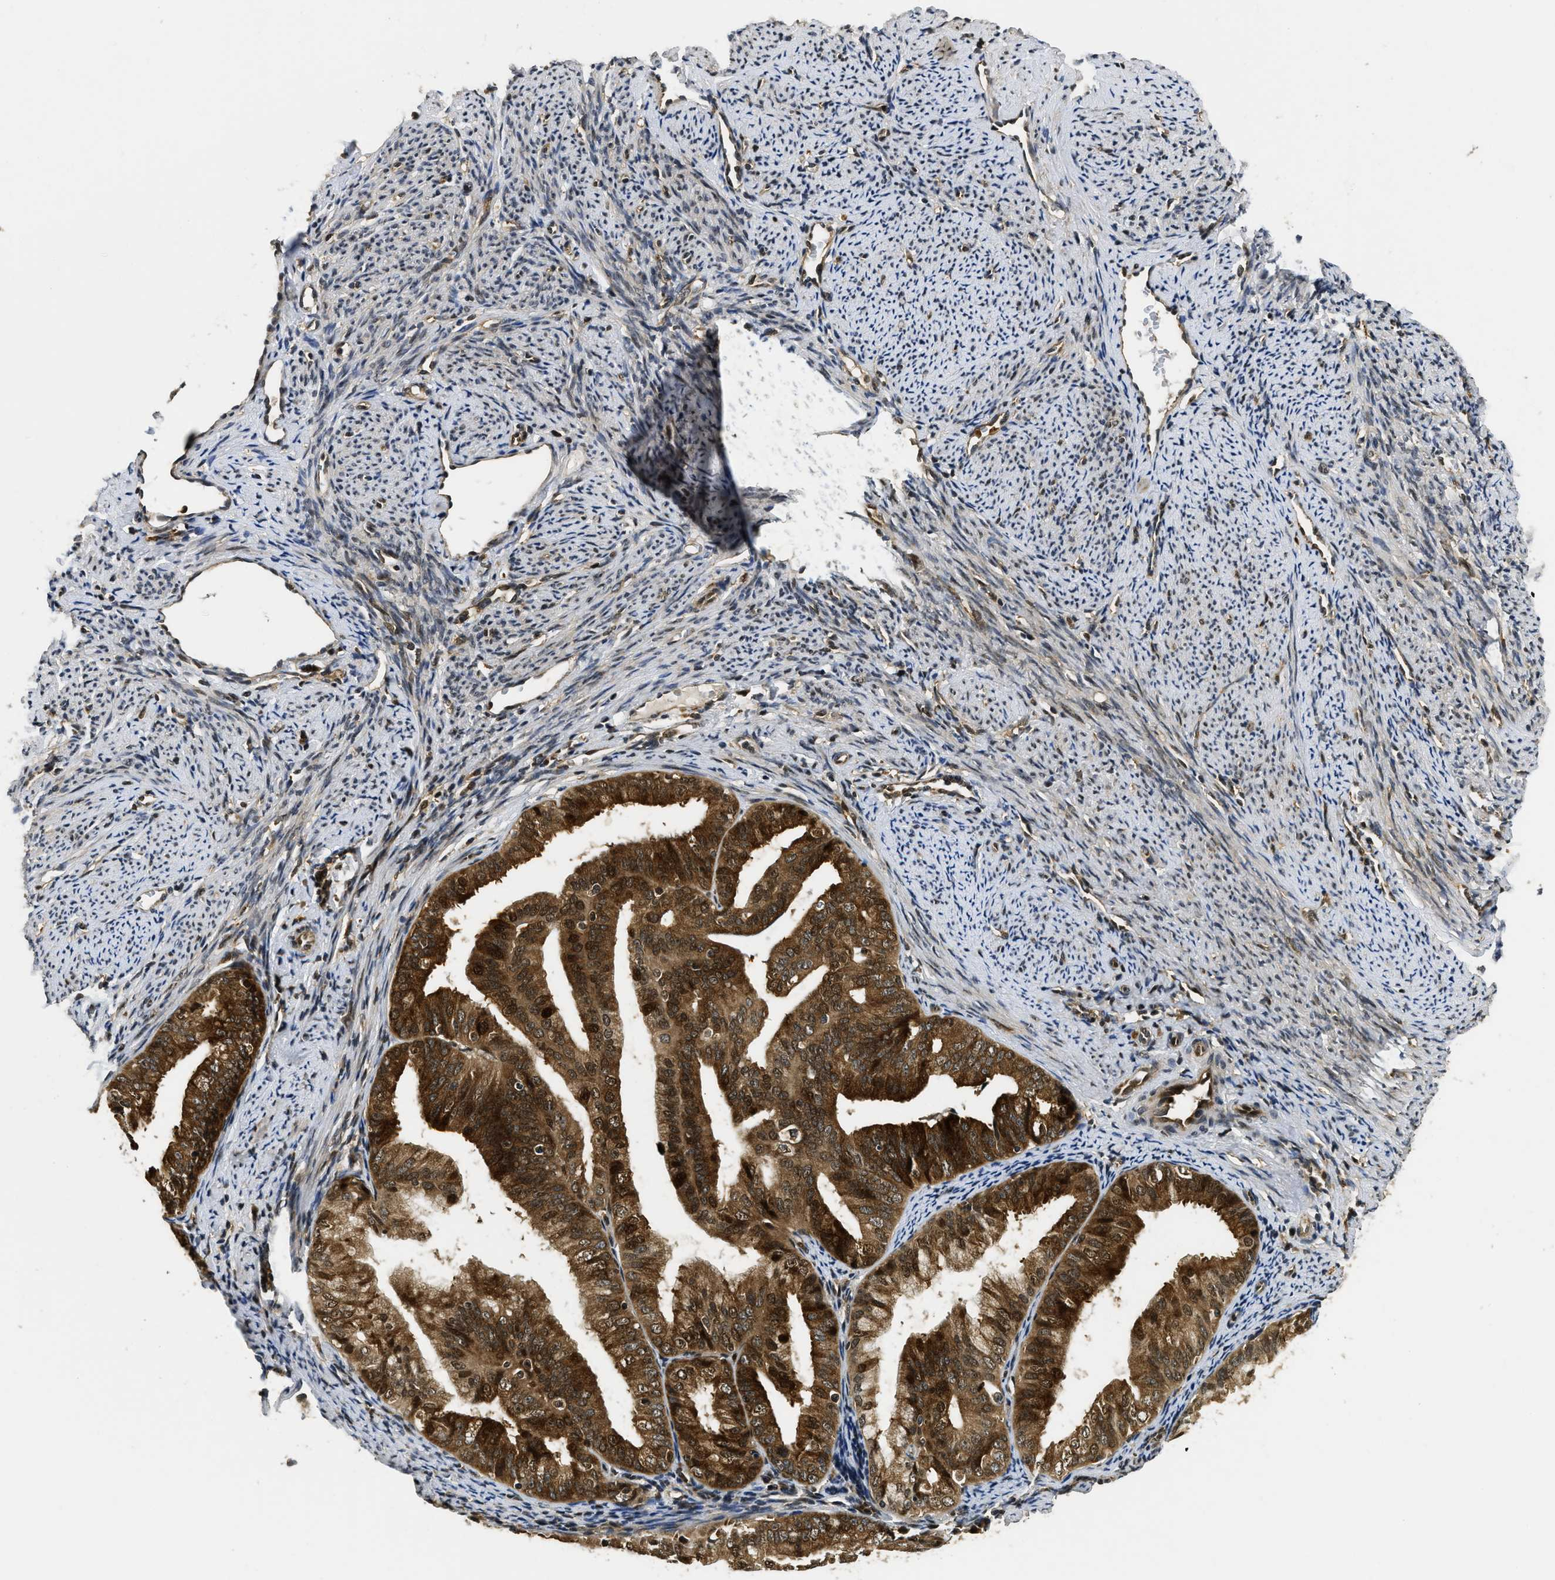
{"staining": {"intensity": "strong", "quantity": ">75%", "location": "cytoplasmic/membranous,nuclear"}, "tissue": "endometrial cancer", "cell_type": "Tumor cells", "image_type": "cancer", "snomed": [{"axis": "morphology", "description": "Adenocarcinoma, NOS"}, {"axis": "topography", "description": "Endometrium"}], "caption": "Approximately >75% of tumor cells in endometrial cancer exhibit strong cytoplasmic/membranous and nuclear protein expression as visualized by brown immunohistochemical staining.", "gene": "ADSL", "patient": {"sex": "female", "age": 63}}